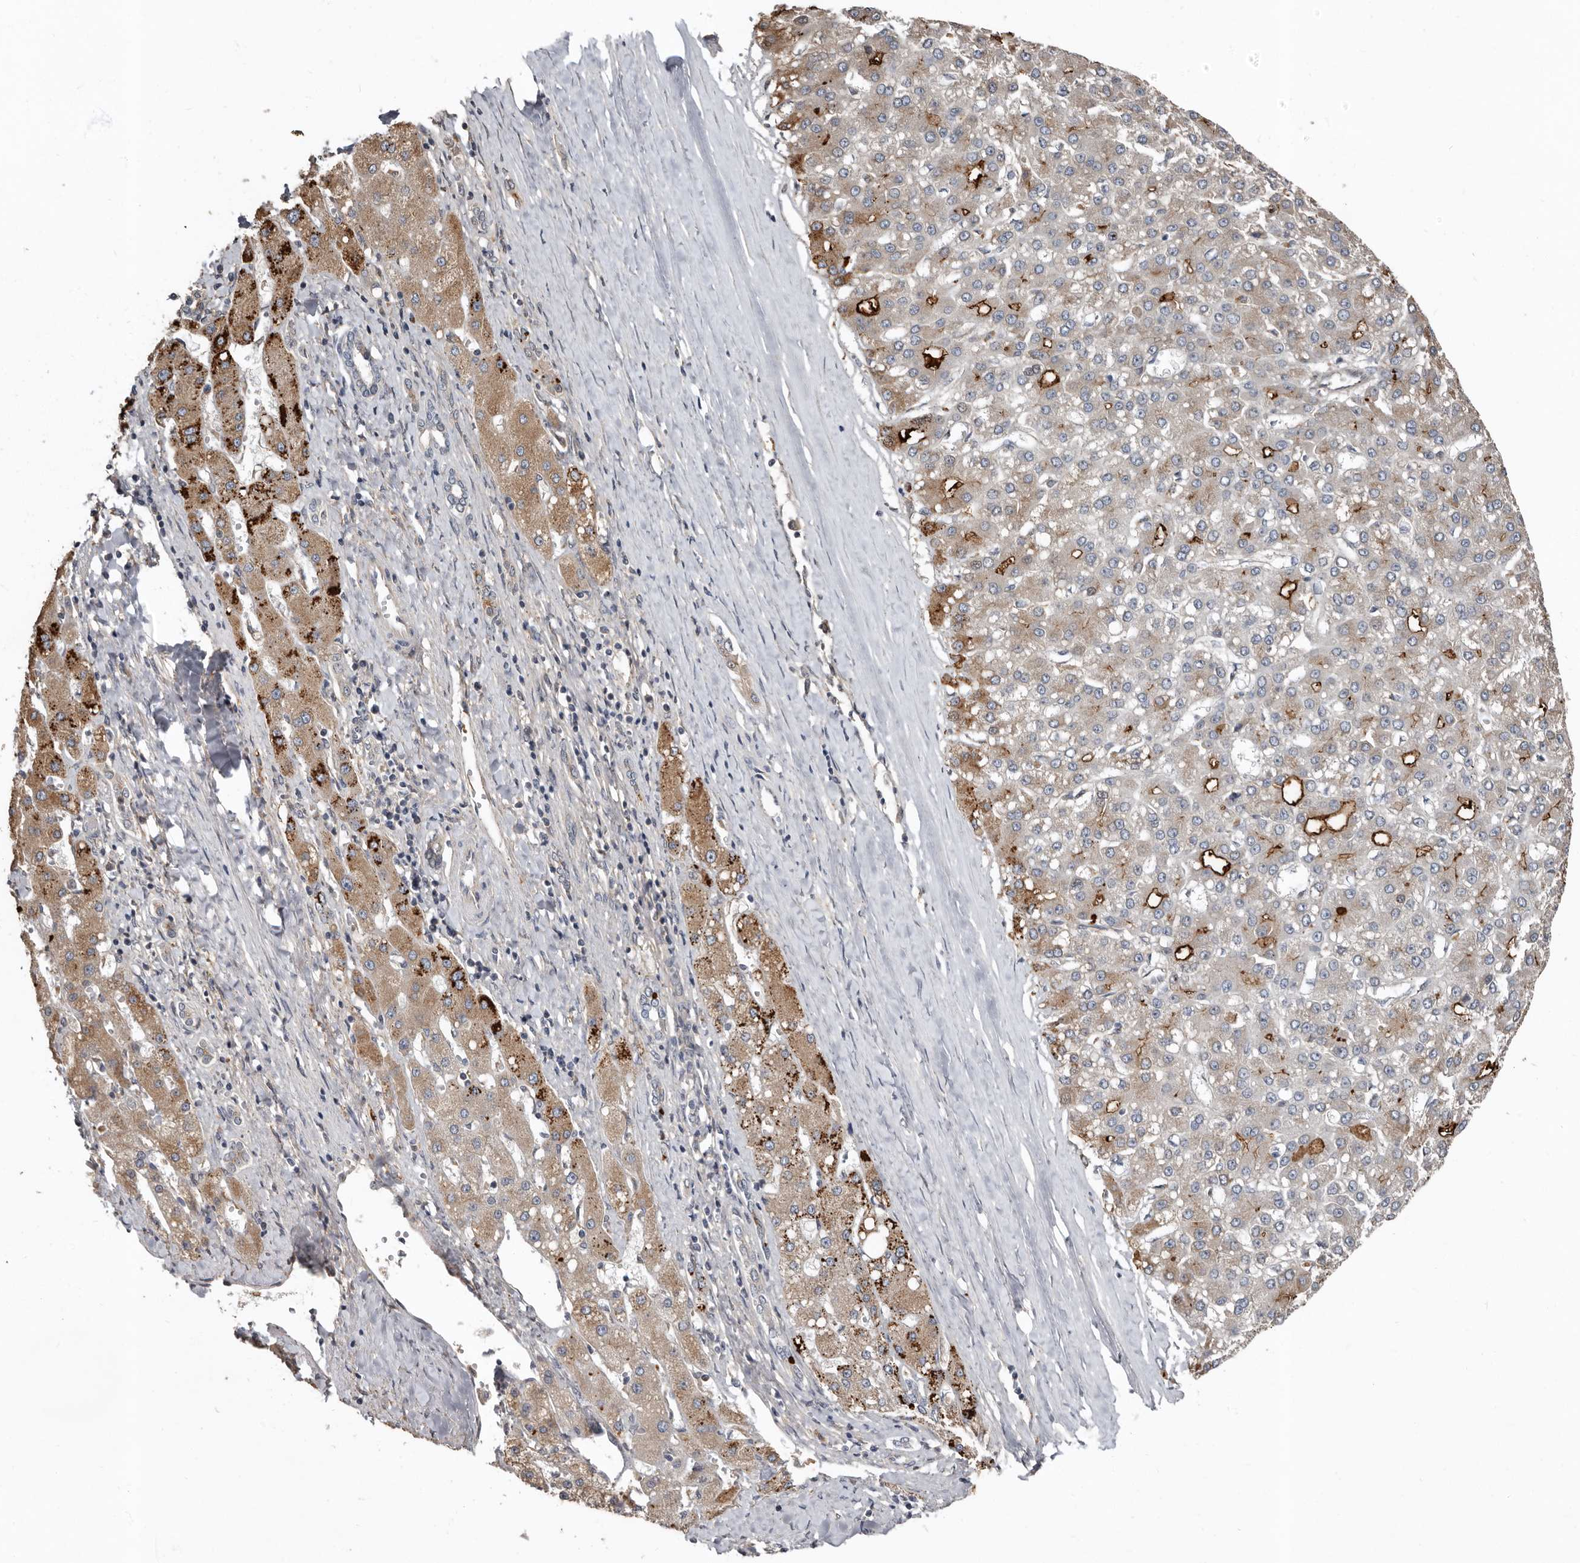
{"staining": {"intensity": "strong", "quantity": "<25%", "location": "cytoplasmic/membranous"}, "tissue": "liver cancer", "cell_type": "Tumor cells", "image_type": "cancer", "snomed": [{"axis": "morphology", "description": "Carcinoma, Hepatocellular, NOS"}, {"axis": "topography", "description": "Liver"}], "caption": "Human liver cancer (hepatocellular carcinoma) stained for a protein (brown) shows strong cytoplasmic/membranous positive positivity in about <25% of tumor cells.", "gene": "LRGUK", "patient": {"sex": "male", "age": 67}}